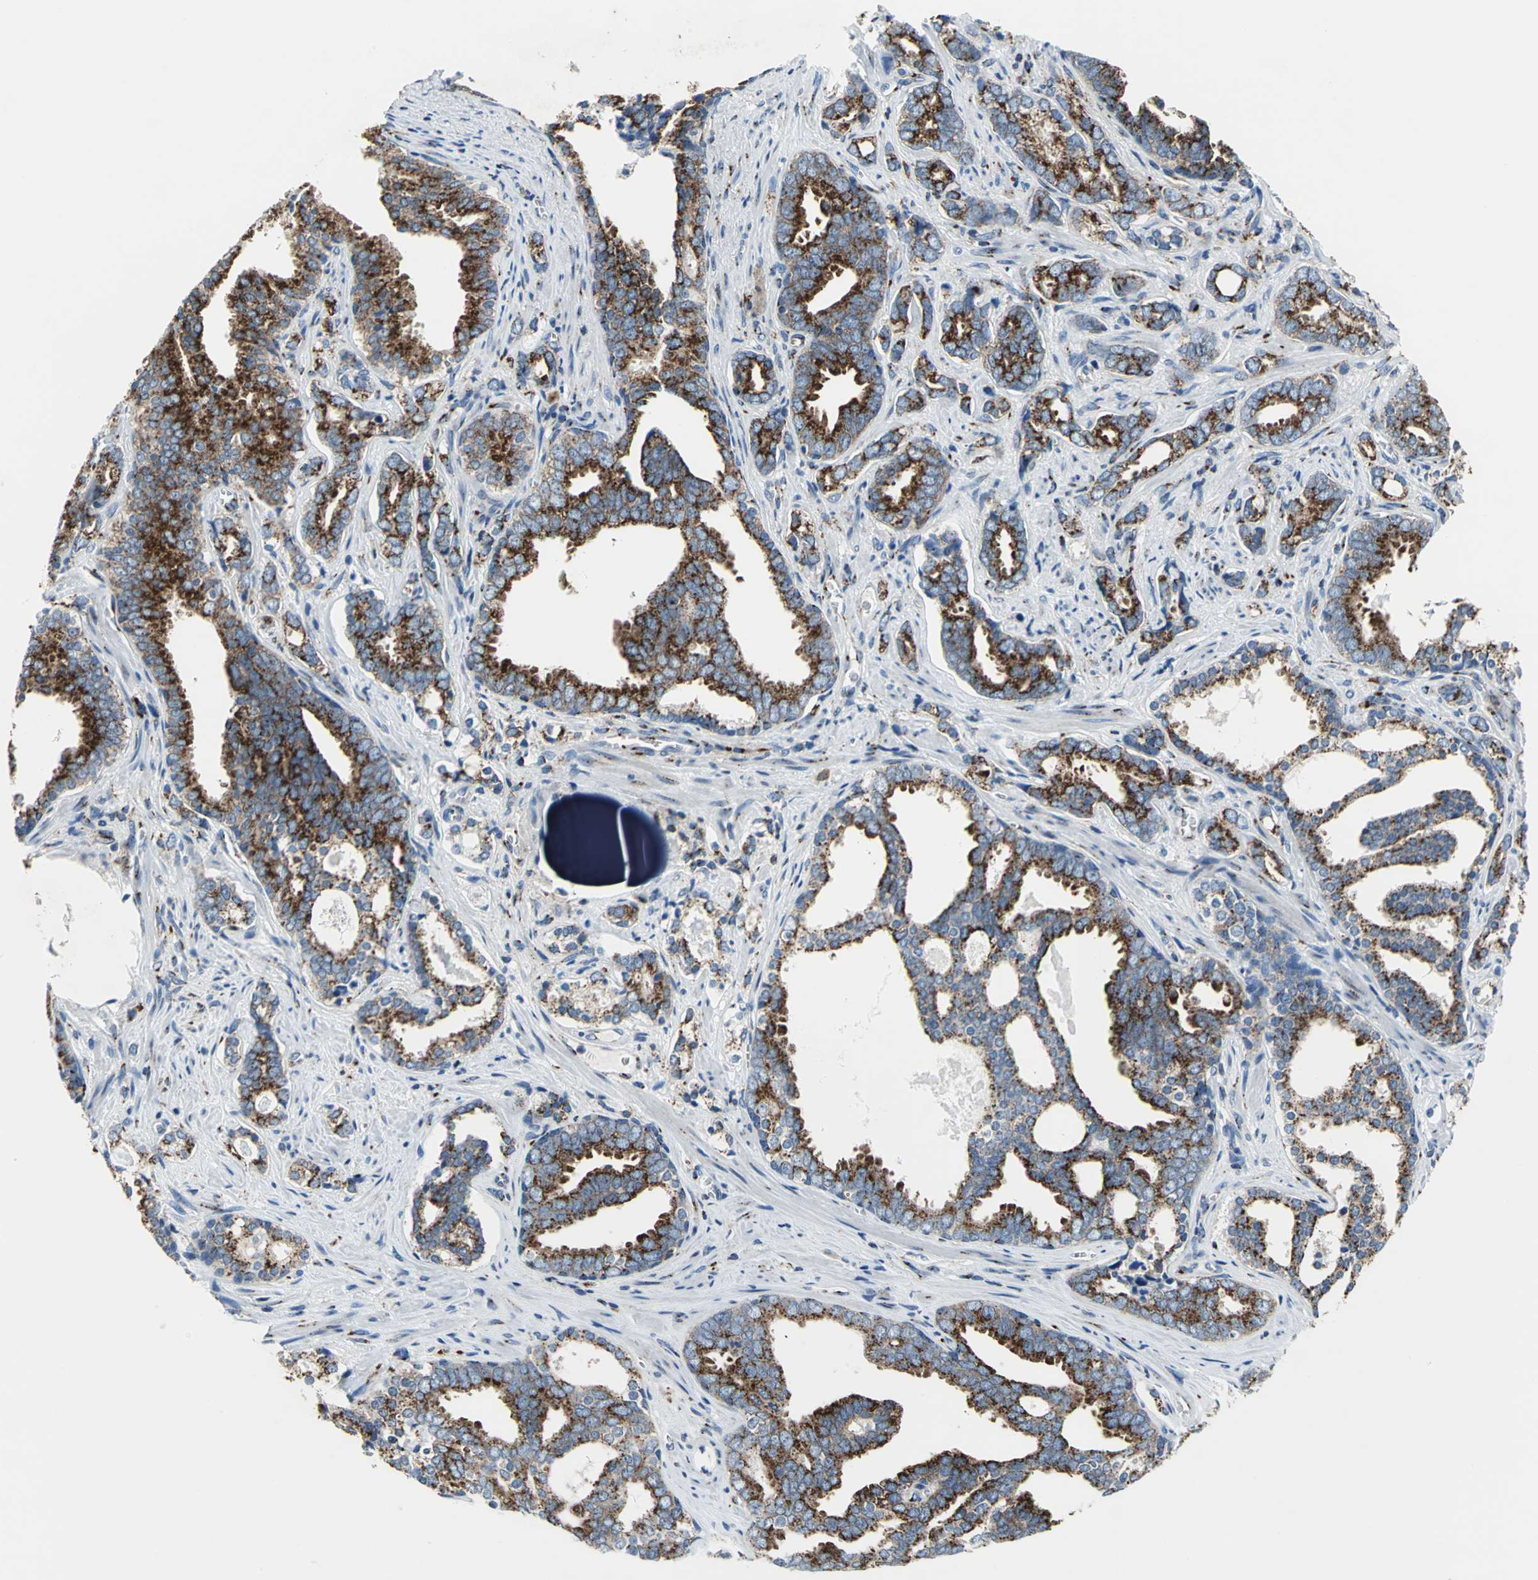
{"staining": {"intensity": "strong", "quantity": ">75%", "location": "cytoplasmic/membranous"}, "tissue": "prostate cancer", "cell_type": "Tumor cells", "image_type": "cancer", "snomed": [{"axis": "morphology", "description": "Adenocarcinoma, High grade"}, {"axis": "topography", "description": "Prostate"}], "caption": "A high amount of strong cytoplasmic/membranous staining is appreciated in about >75% of tumor cells in adenocarcinoma (high-grade) (prostate) tissue. (Brightfield microscopy of DAB IHC at high magnification).", "gene": "GPR3", "patient": {"sex": "male", "age": 67}}